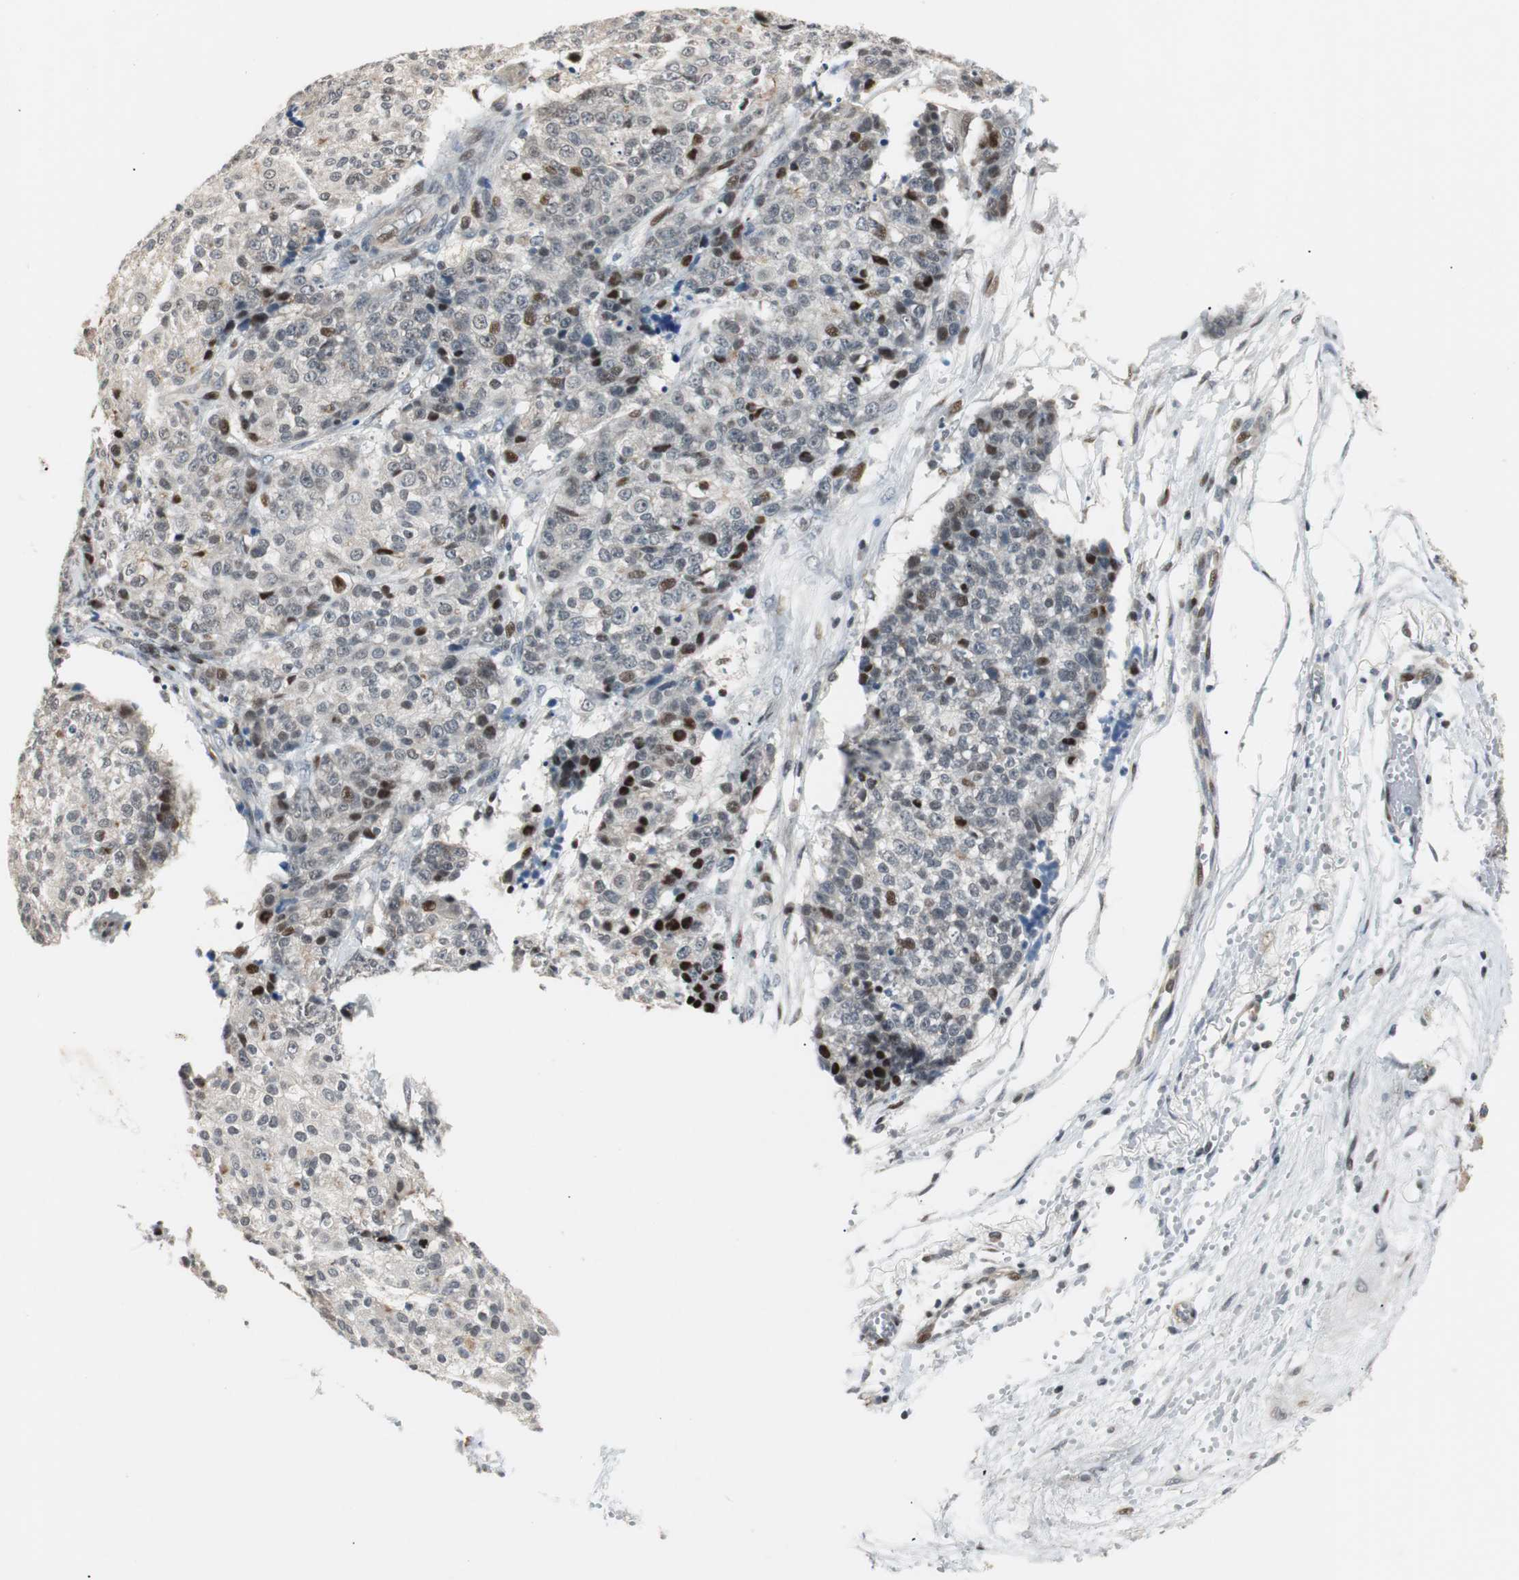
{"staining": {"intensity": "moderate", "quantity": "<25%", "location": "nuclear"}, "tissue": "ovarian cancer", "cell_type": "Tumor cells", "image_type": "cancer", "snomed": [{"axis": "morphology", "description": "Carcinoma, endometroid"}, {"axis": "topography", "description": "Ovary"}], "caption": "The micrograph exhibits a brown stain indicating the presence of a protein in the nuclear of tumor cells in endometroid carcinoma (ovarian).", "gene": "RAD1", "patient": {"sex": "female", "age": 42}}